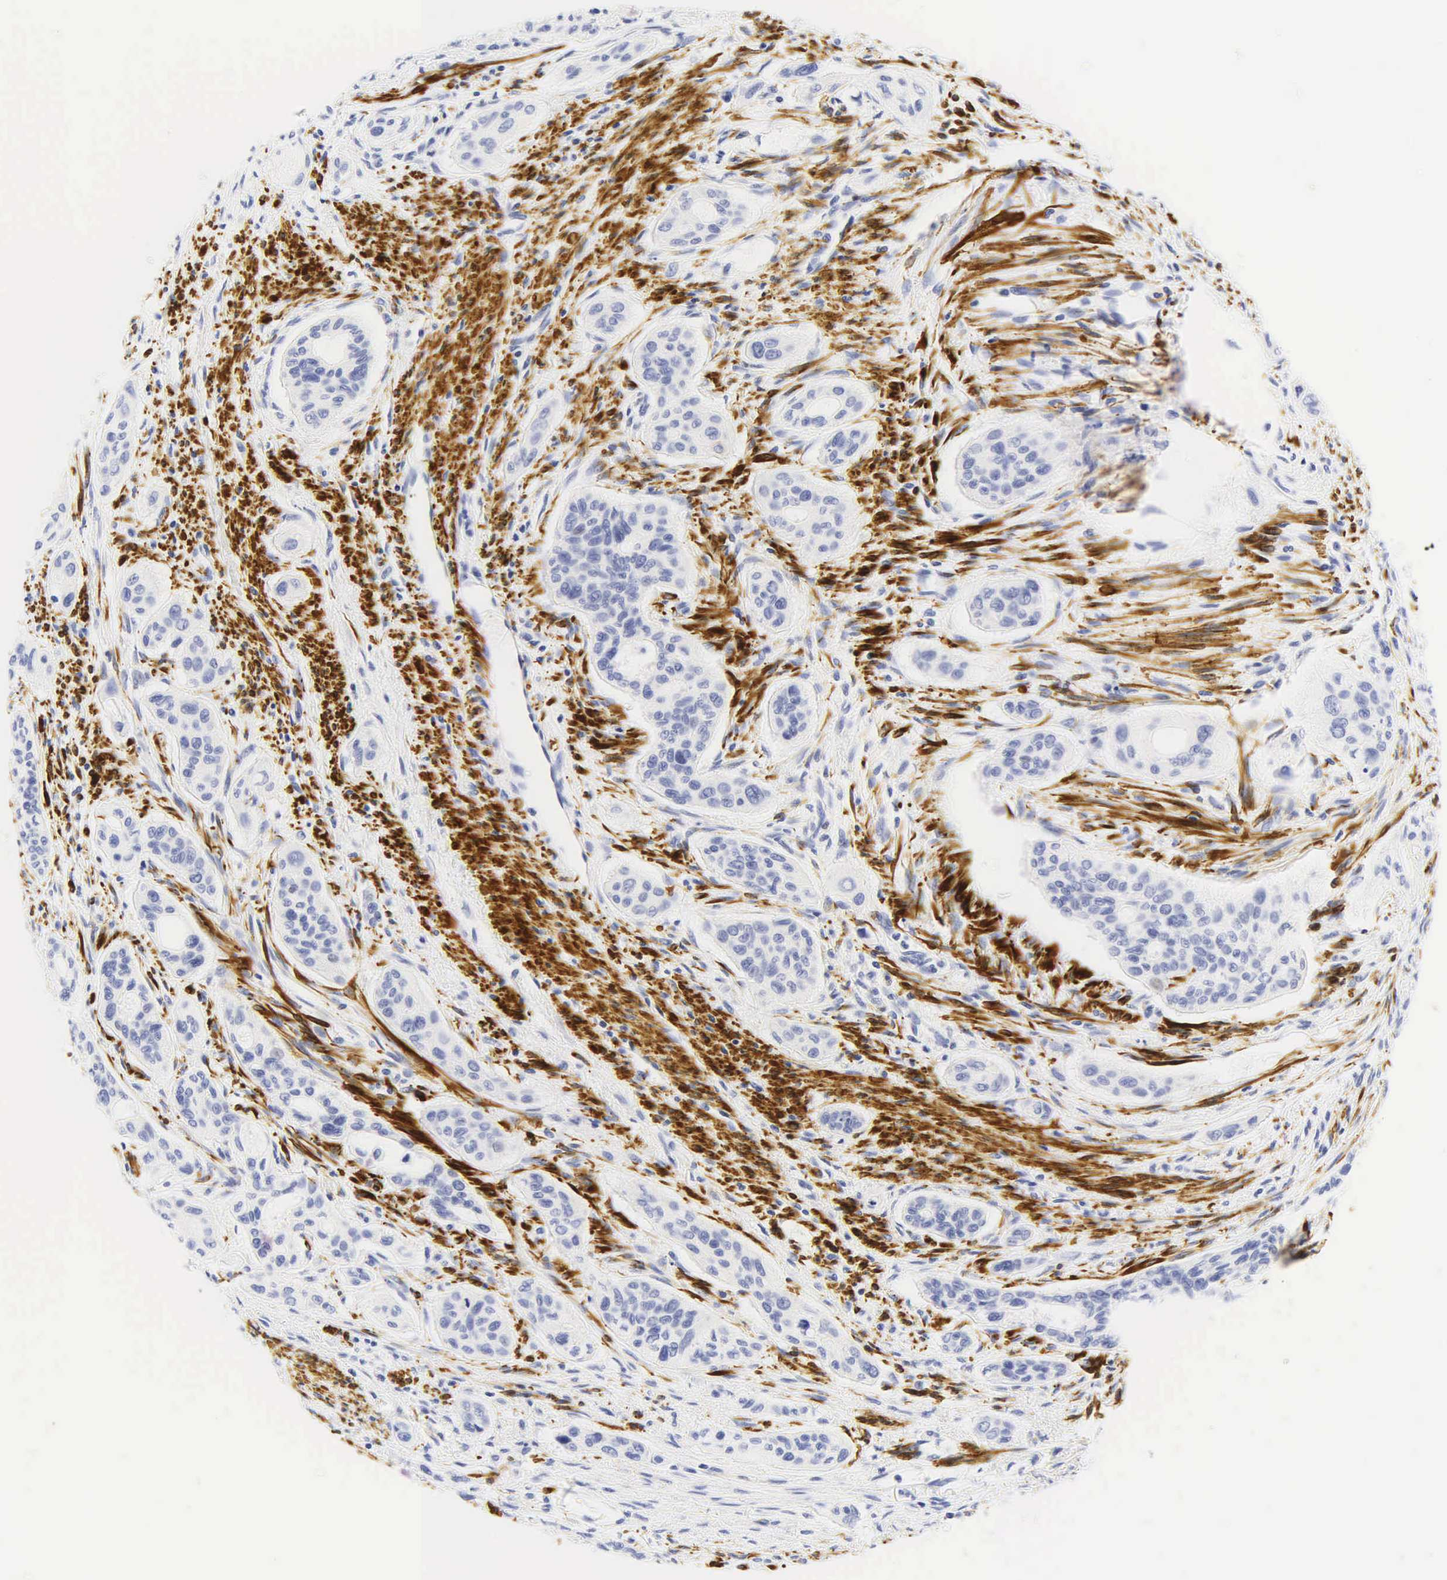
{"staining": {"intensity": "negative", "quantity": "none", "location": "none"}, "tissue": "pancreatic cancer", "cell_type": "Tumor cells", "image_type": "cancer", "snomed": [{"axis": "morphology", "description": "Adenocarcinoma, NOS"}, {"axis": "topography", "description": "Pancreas"}], "caption": "Image shows no protein expression in tumor cells of pancreatic adenocarcinoma tissue. Nuclei are stained in blue.", "gene": "DES", "patient": {"sex": "male", "age": 77}}